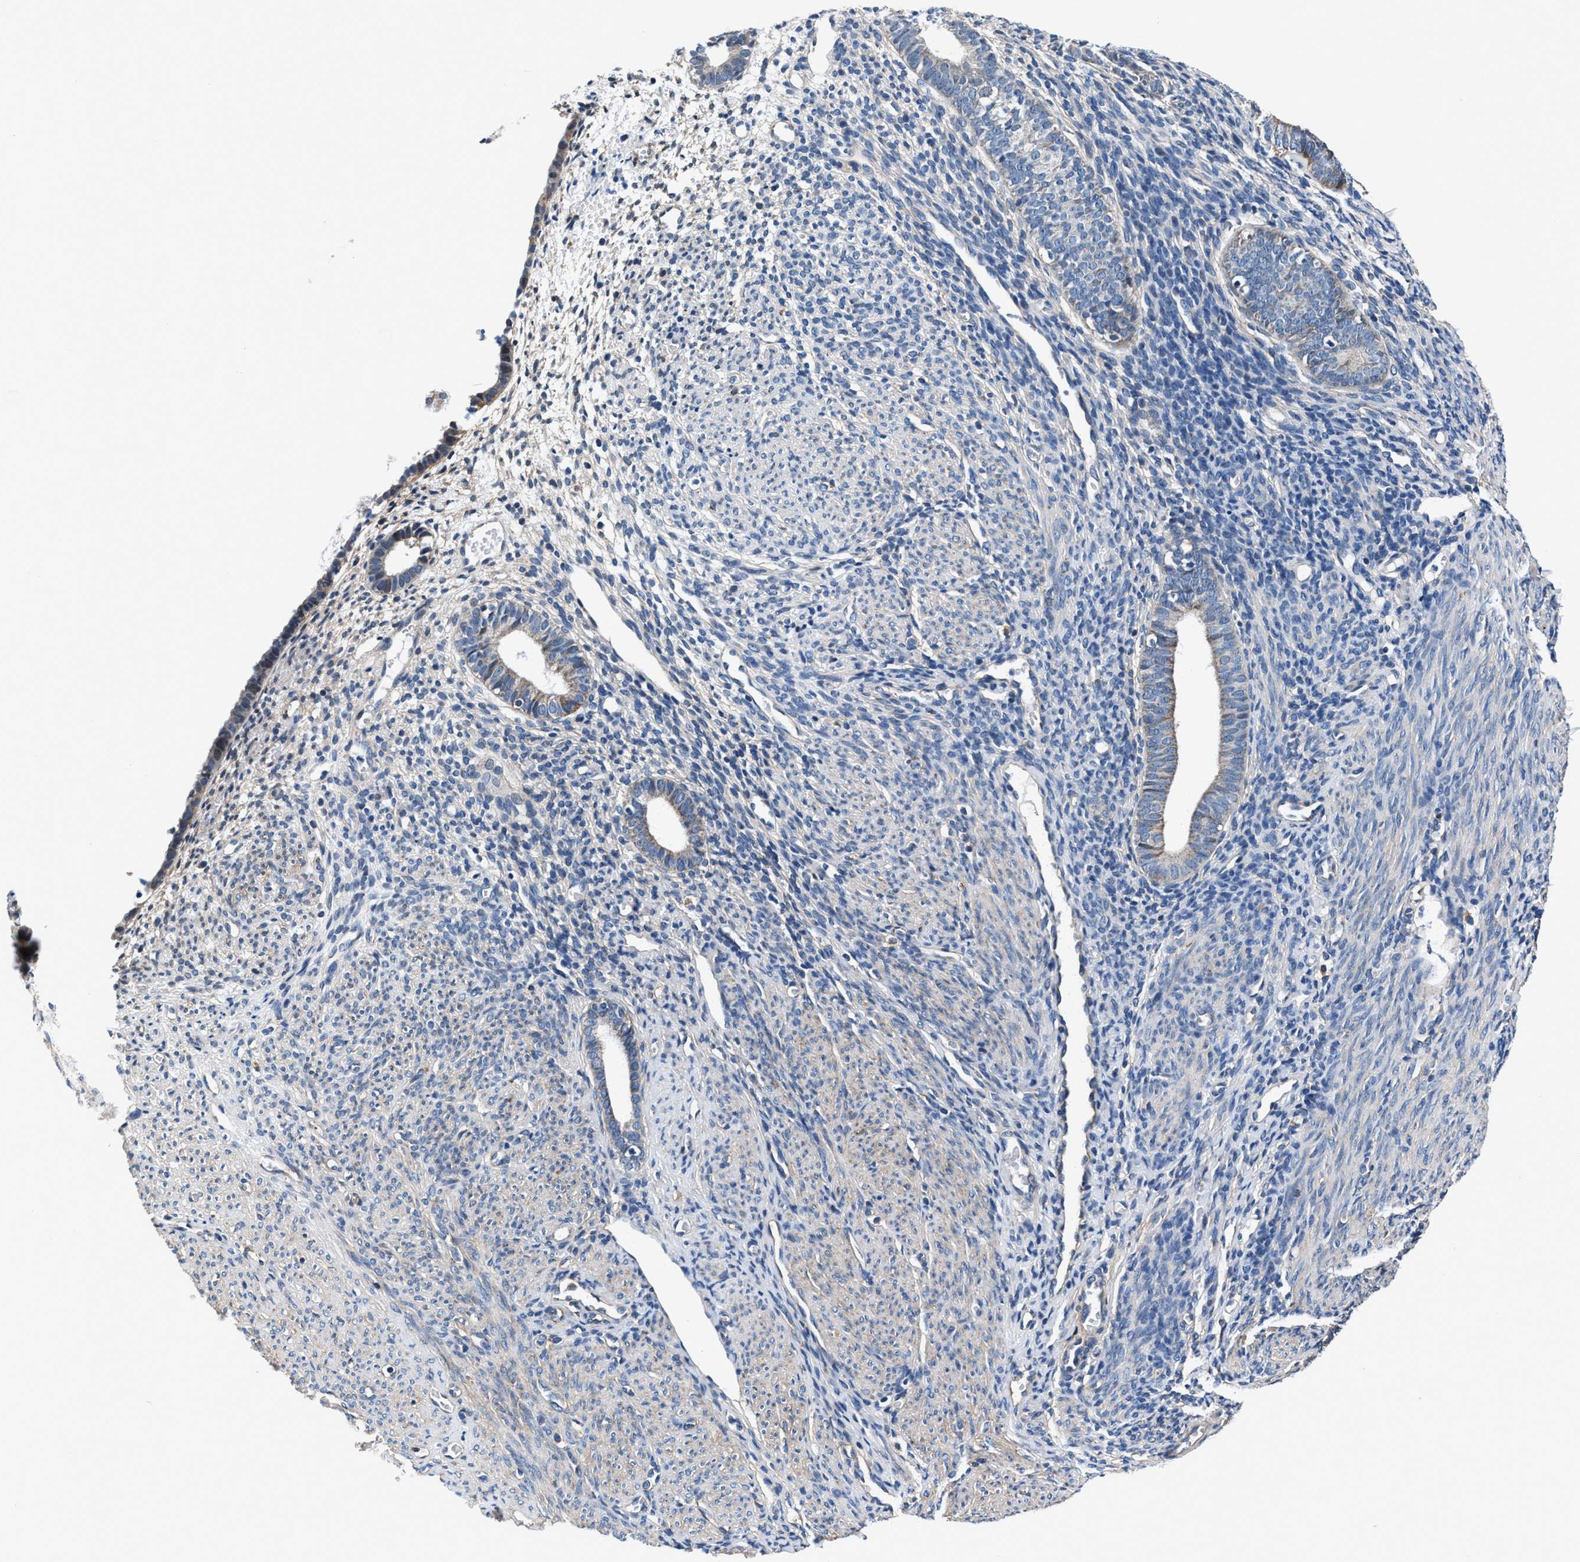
{"staining": {"intensity": "weak", "quantity": "<25%", "location": "cytoplasmic/membranous"}, "tissue": "endometrium", "cell_type": "Cells in endometrial stroma", "image_type": "normal", "snomed": [{"axis": "morphology", "description": "Normal tissue, NOS"}, {"axis": "morphology", "description": "Adenocarcinoma, NOS"}, {"axis": "topography", "description": "Endometrium"}], "caption": "A high-resolution histopathology image shows immunohistochemistry staining of unremarkable endometrium, which demonstrates no significant expression in cells in endometrial stroma.", "gene": "NKTR", "patient": {"sex": "female", "age": 57}}